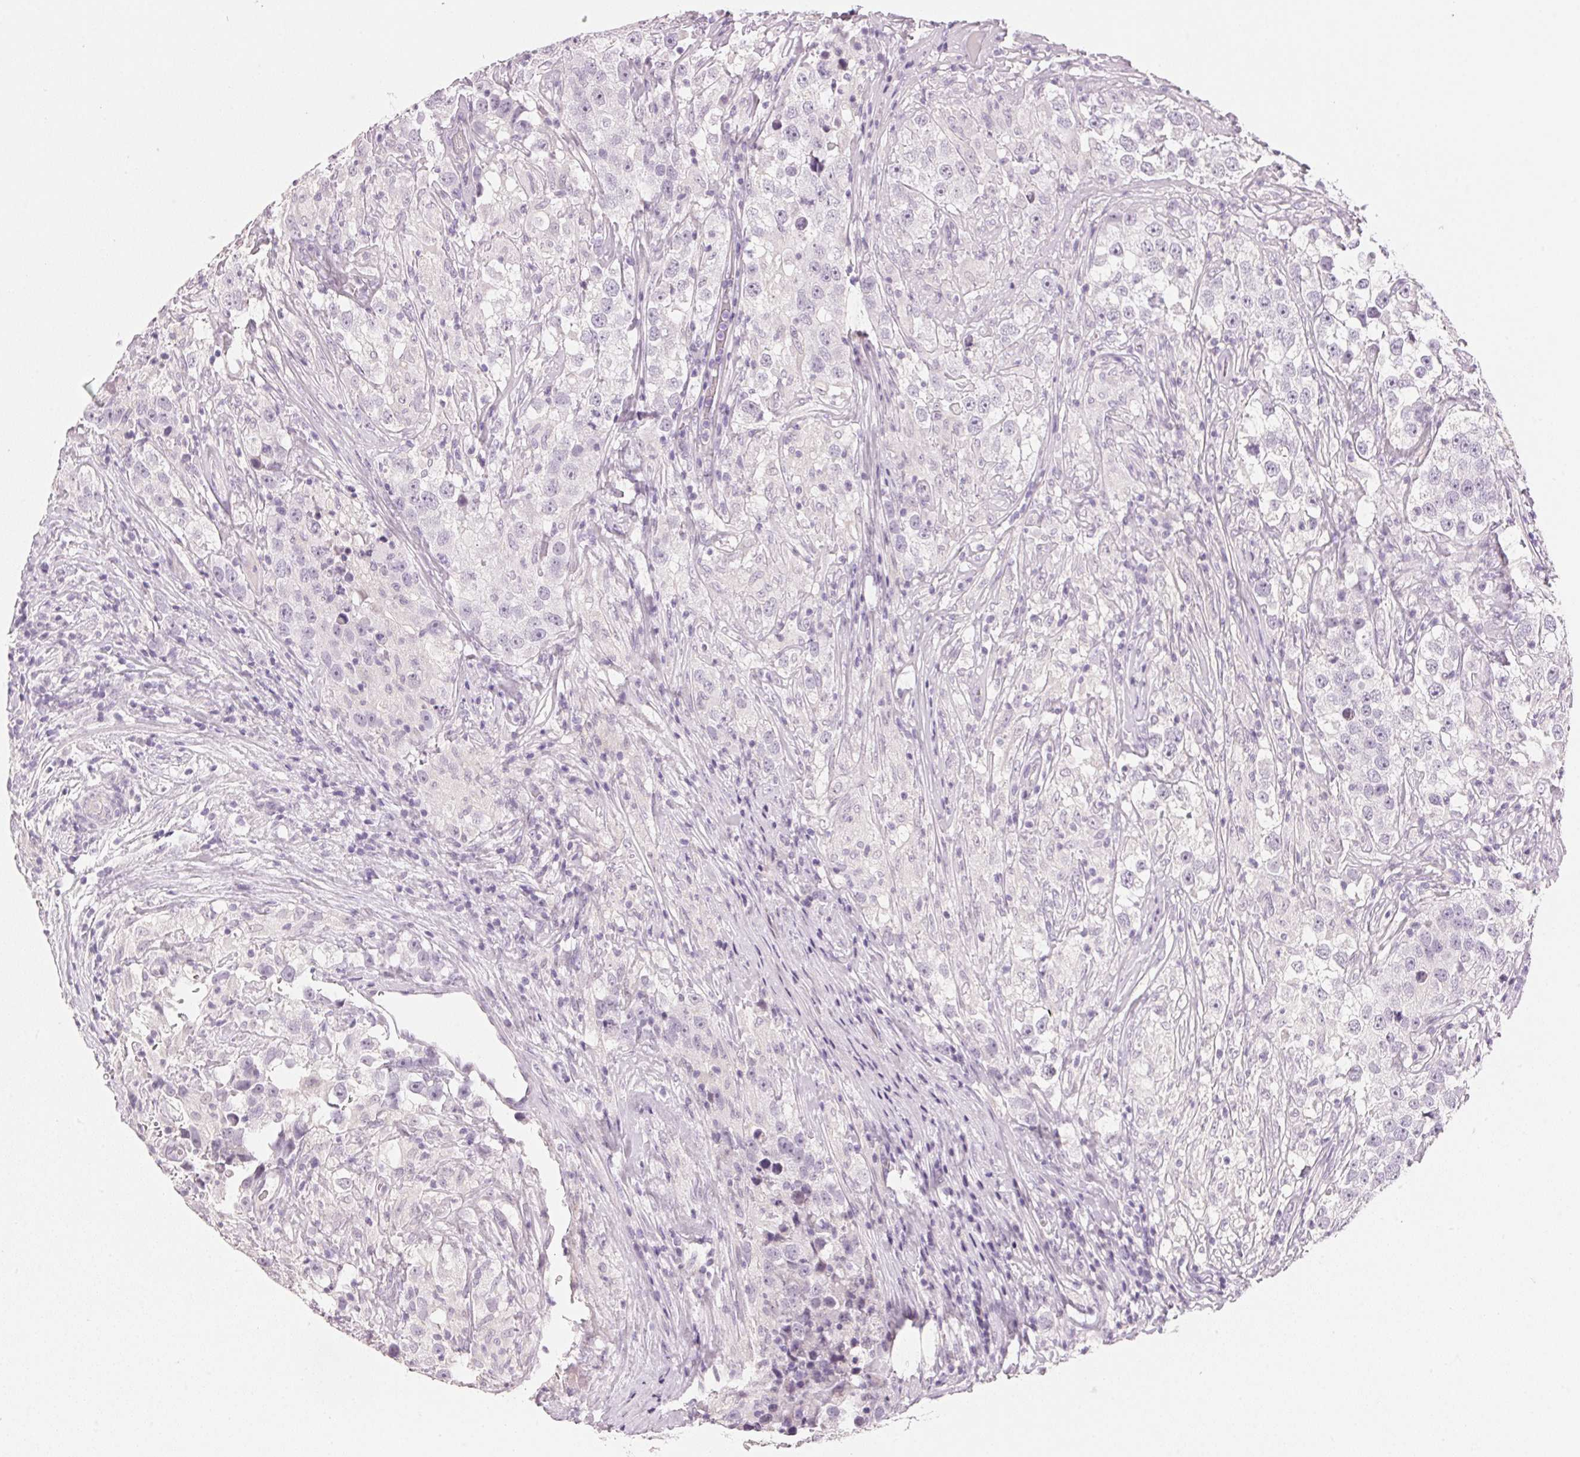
{"staining": {"intensity": "negative", "quantity": "none", "location": "none"}, "tissue": "testis cancer", "cell_type": "Tumor cells", "image_type": "cancer", "snomed": [{"axis": "morphology", "description": "Seminoma, NOS"}, {"axis": "topography", "description": "Testis"}], "caption": "Human testis seminoma stained for a protein using immunohistochemistry shows no expression in tumor cells.", "gene": "IGFBP1", "patient": {"sex": "male", "age": 46}}